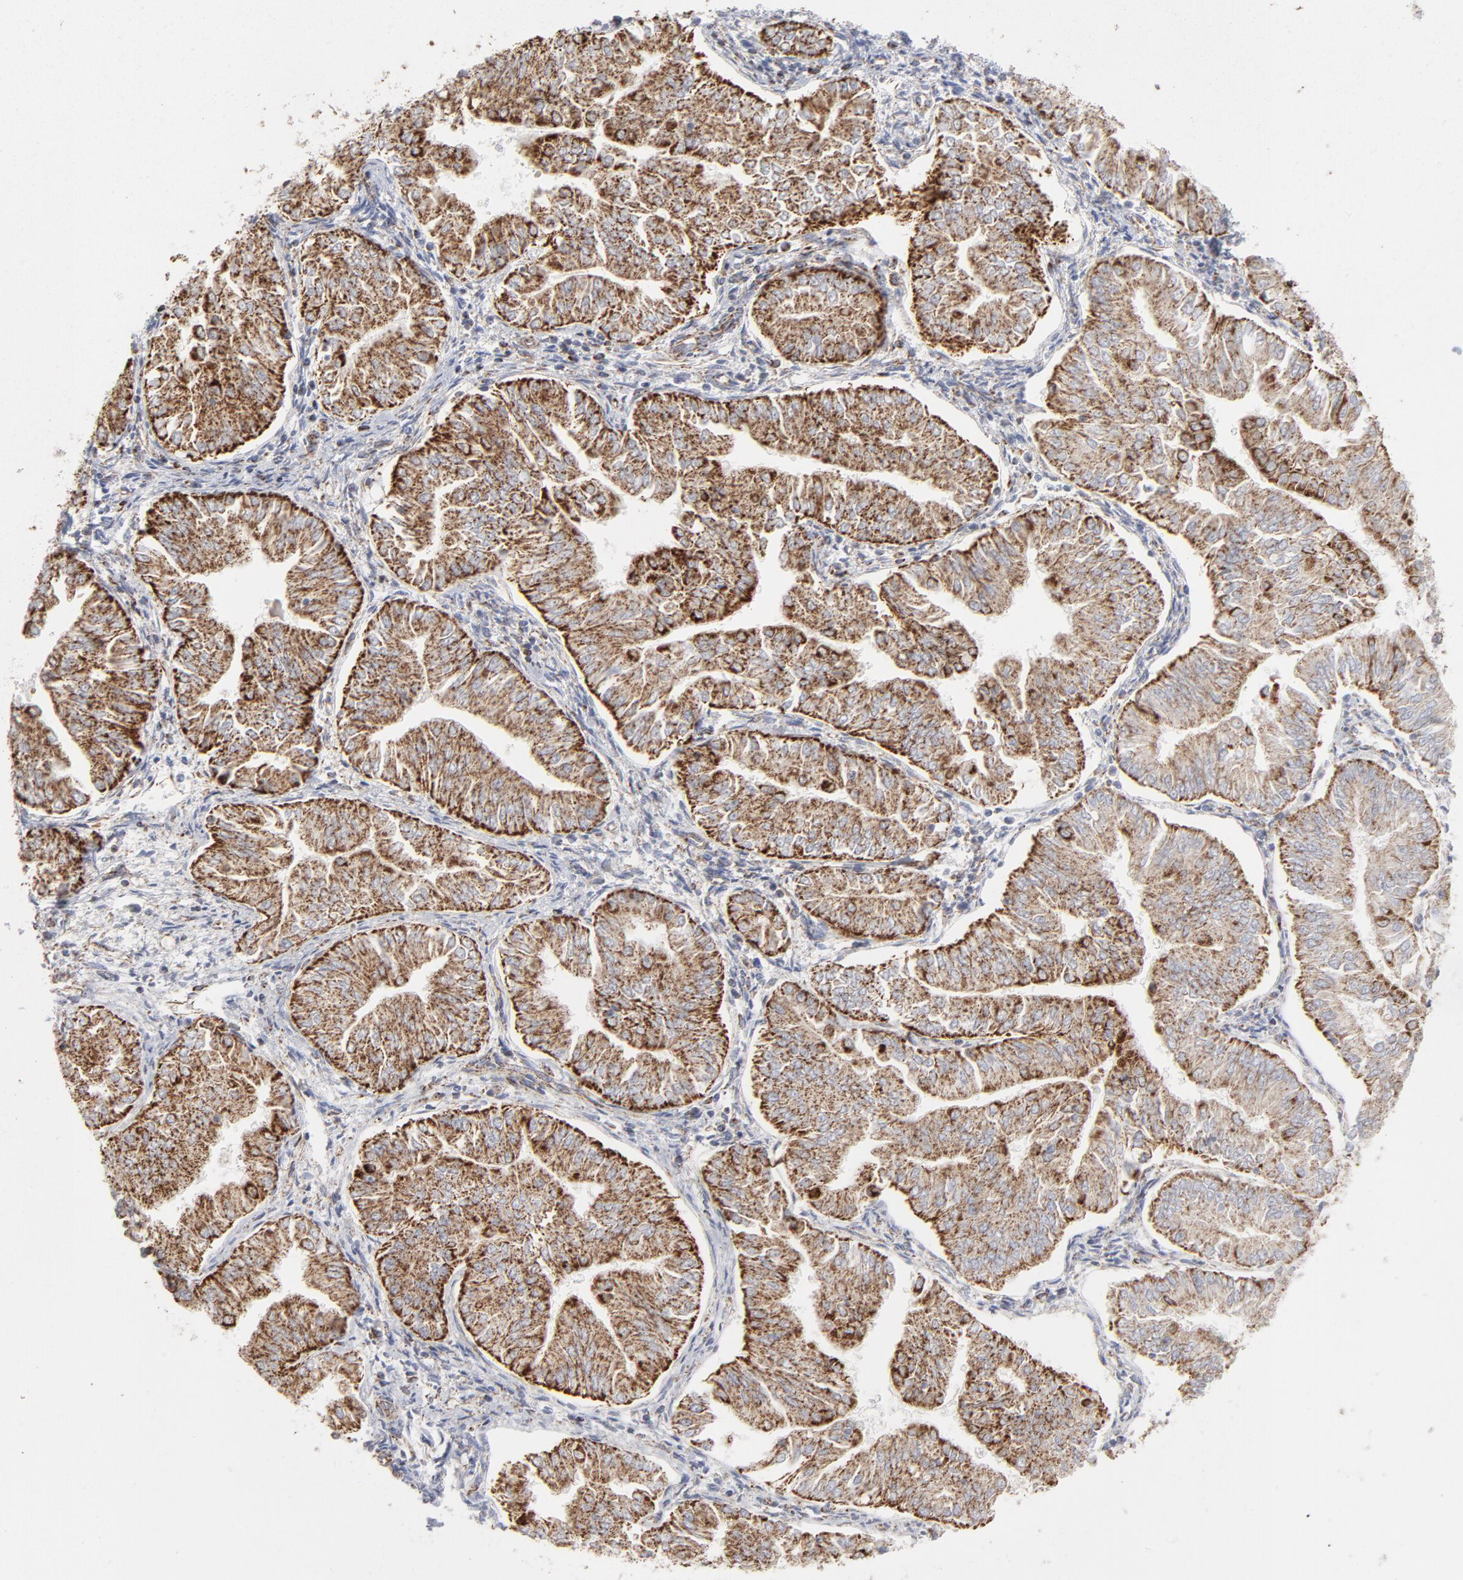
{"staining": {"intensity": "strong", "quantity": ">75%", "location": "cytoplasmic/membranous"}, "tissue": "endometrial cancer", "cell_type": "Tumor cells", "image_type": "cancer", "snomed": [{"axis": "morphology", "description": "Adenocarcinoma, NOS"}, {"axis": "topography", "description": "Endometrium"}], "caption": "Immunohistochemistry (IHC) (DAB) staining of endometrial cancer exhibits strong cytoplasmic/membranous protein expression in approximately >75% of tumor cells. (DAB = brown stain, brightfield microscopy at high magnification).", "gene": "ASB3", "patient": {"sex": "female", "age": 53}}